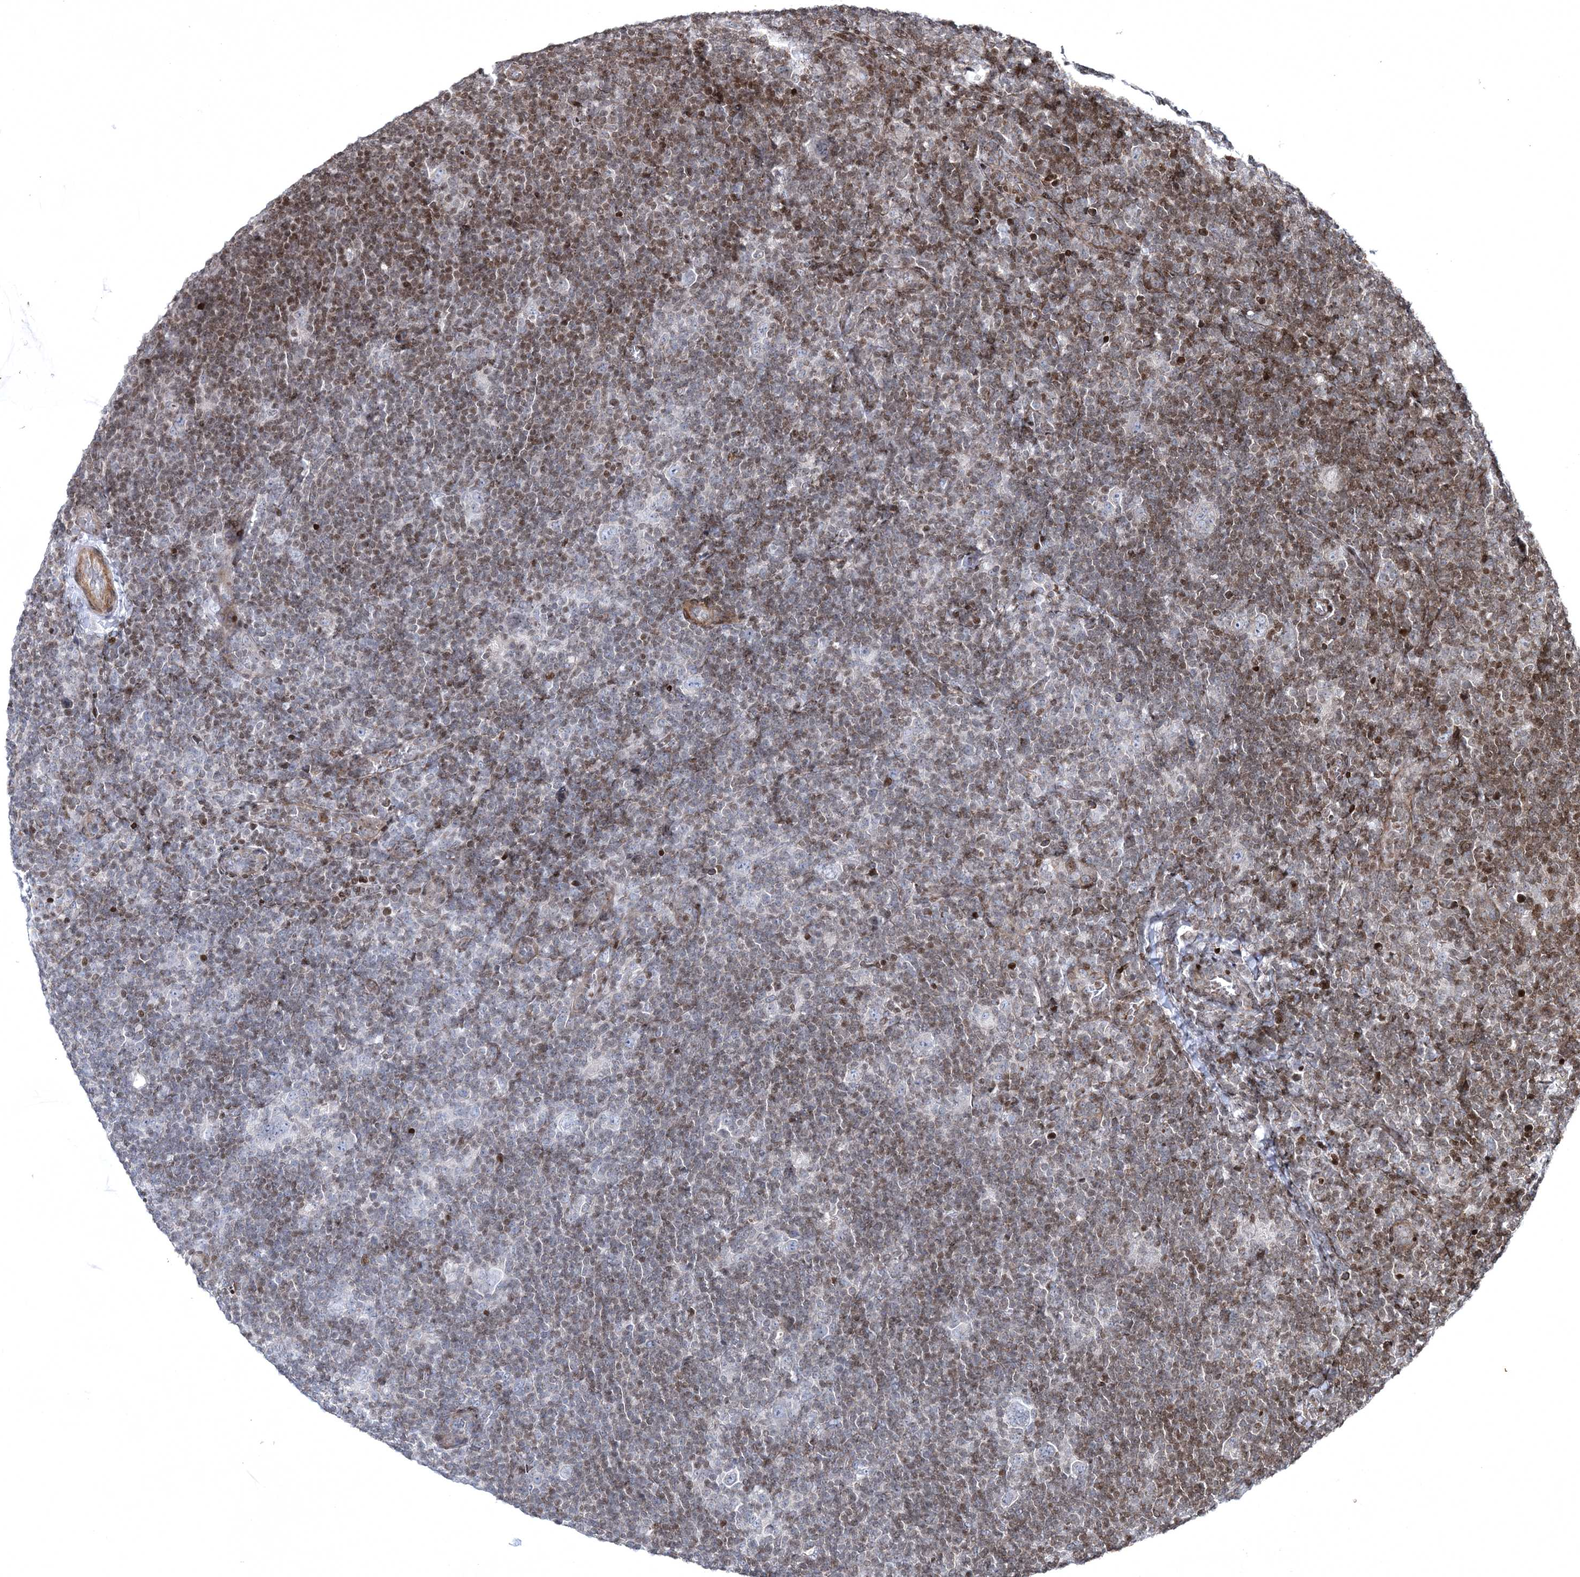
{"staining": {"intensity": "negative", "quantity": "none", "location": "none"}, "tissue": "lymphoma", "cell_type": "Tumor cells", "image_type": "cancer", "snomed": [{"axis": "morphology", "description": "Hodgkin's disease, NOS"}, {"axis": "topography", "description": "Lymph node"}], "caption": "Hodgkin's disease stained for a protein using IHC shows no positivity tumor cells.", "gene": "SMIM29", "patient": {"sex": "female", "age": 57}}